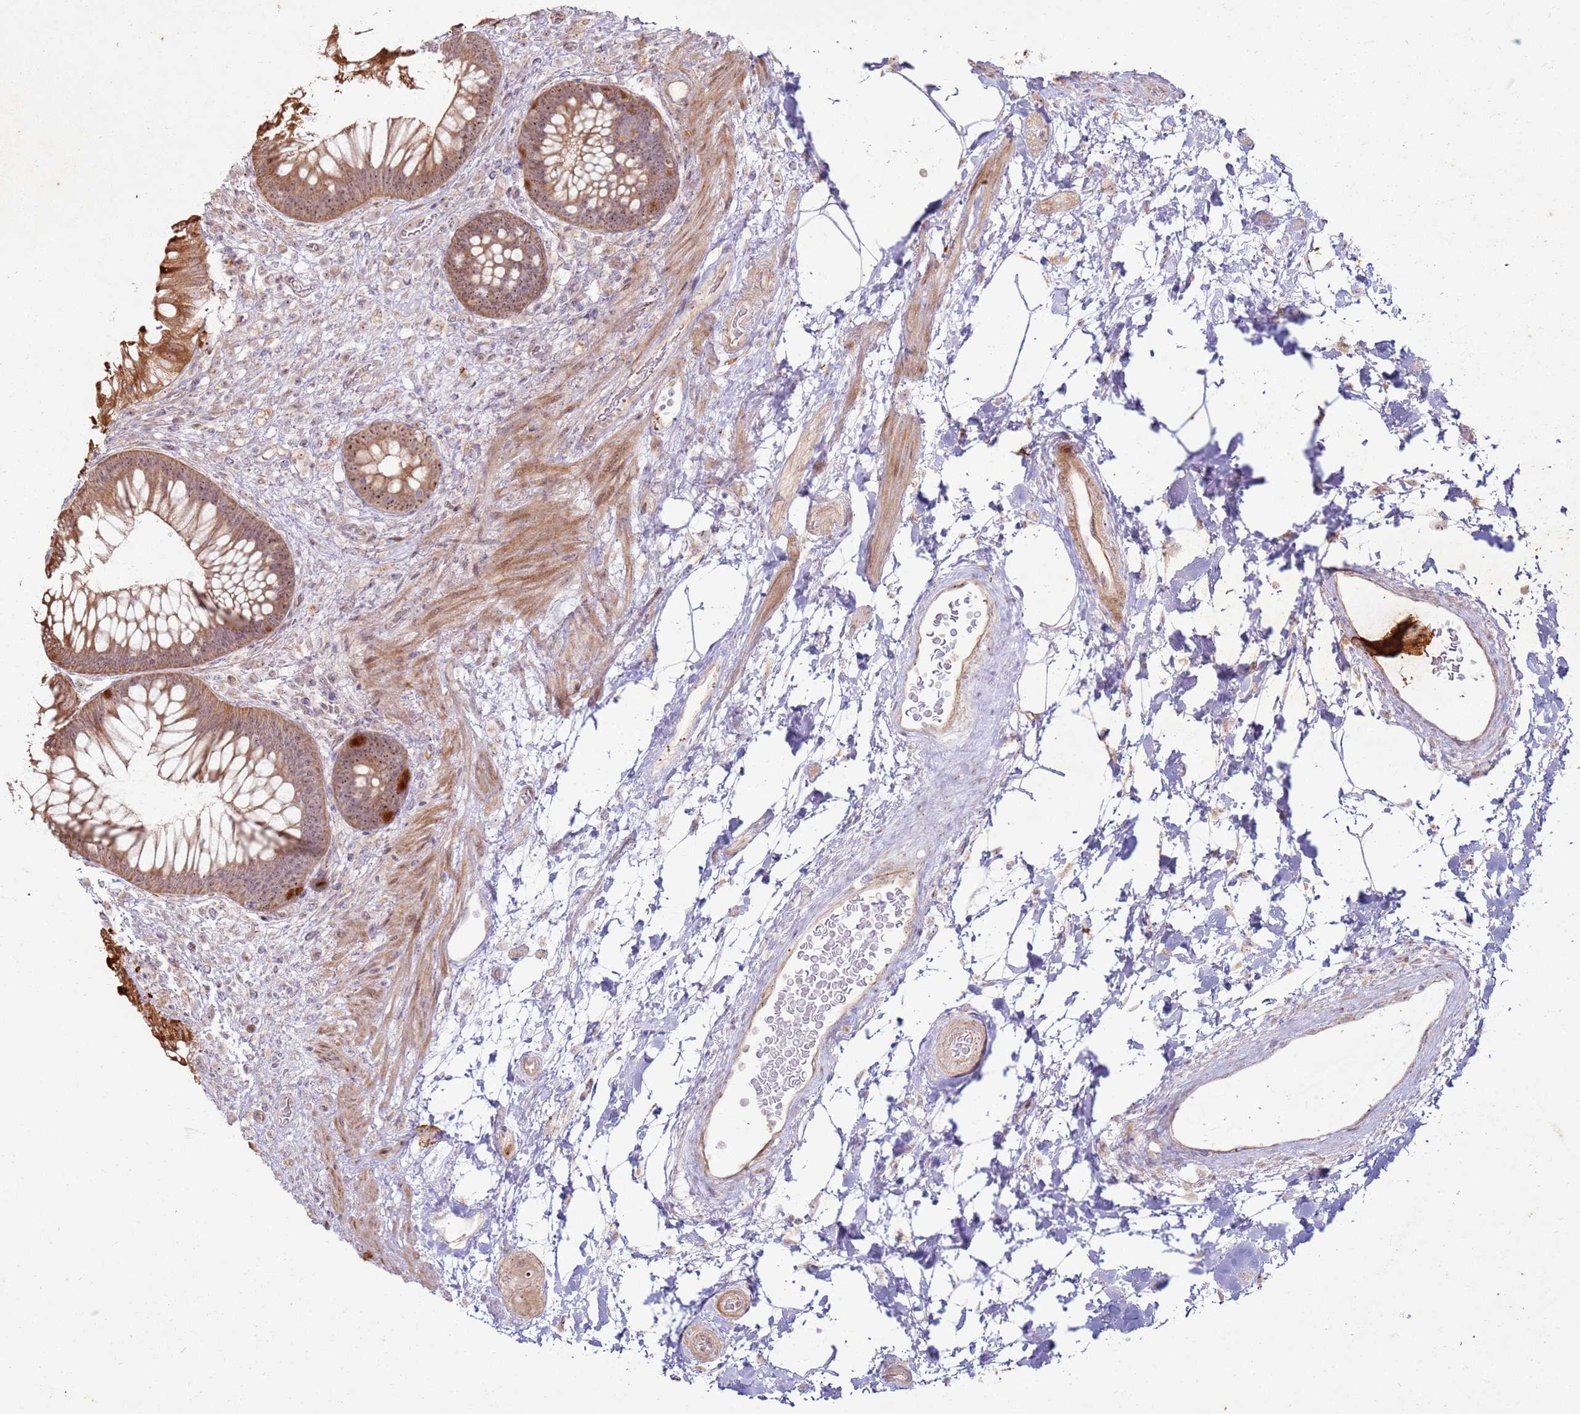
{"staining": {"intensity": "strong", "quantity": "25%-75%", "location": "cytoplasmic/membranous,nuclear"}, "tissue": "rectum", "cell_type": "Glandular cells", "image_type": "normal", "snomed": [{"axis": "morphology", "description": "Normal tissue, NOS"}, {"axis": "topography", "description": "Rectum"}], "caption": "The histopathology image displays staining of normal rectum, revealing strong cytoplasmic/membranous,nuclear protein staining (brown color) within glandular cells.", "gene": "CNPY1", "patient": {"sex": "male", "age": 51}}